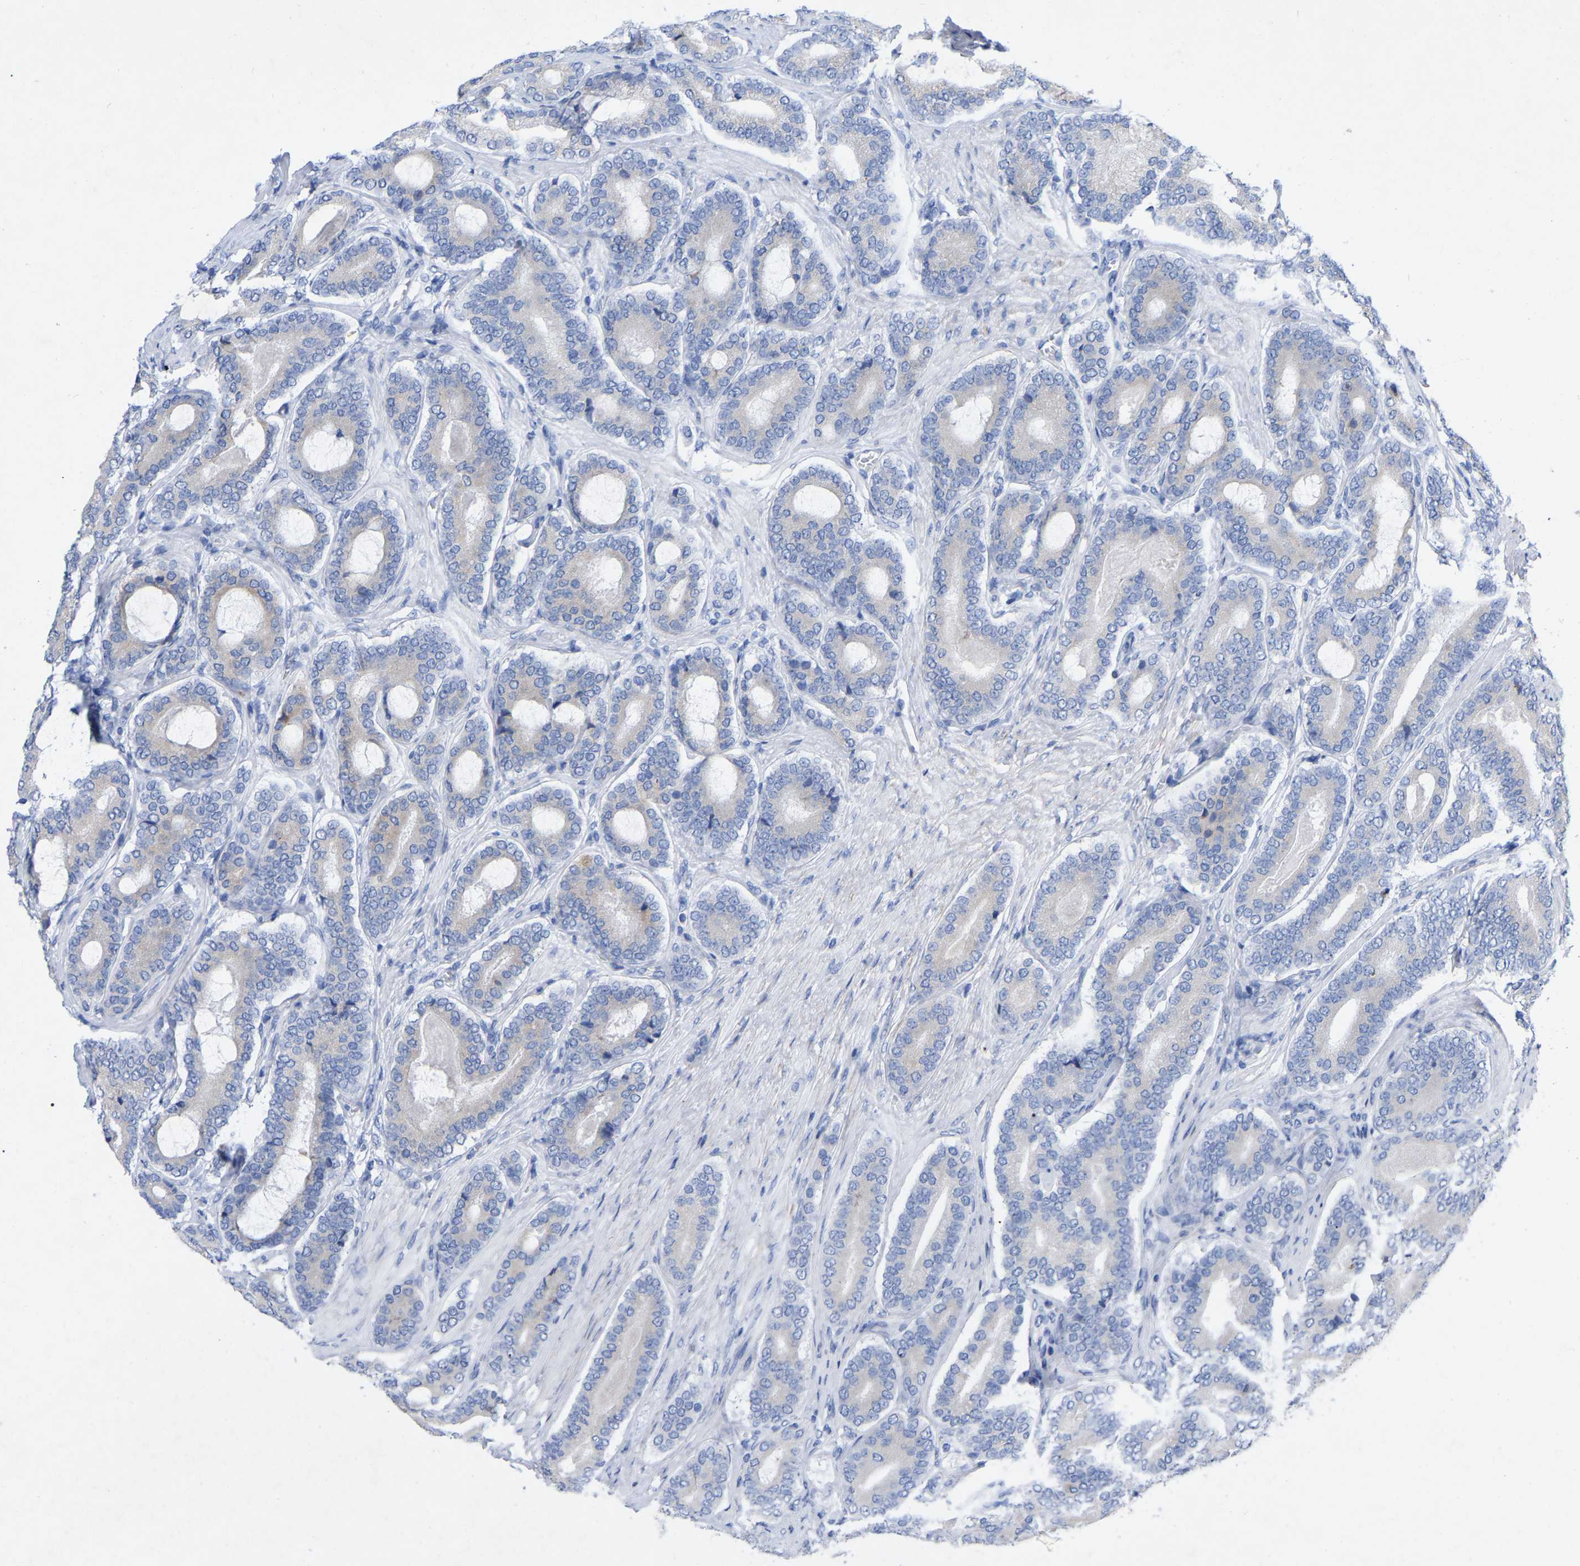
{"staining": {"intensity": "negative", "quantity": "none", "location": "none"}, "tissue": "prostate cancer", "cell_type": "Tumor cells", "image_type": "cancer", "snomed": [{"axis": "morphology", "description": "Adenocarcinoma, High grade"}, {"axis": "topography", "description": "Prostate"}], "caption": "The micrograph reveals no significant positivity in tumor cells of adenocarcinoma (high-grade) (prostate).", "gene": "STRIP2", "patient": {"sex": "male", "age": 60}}